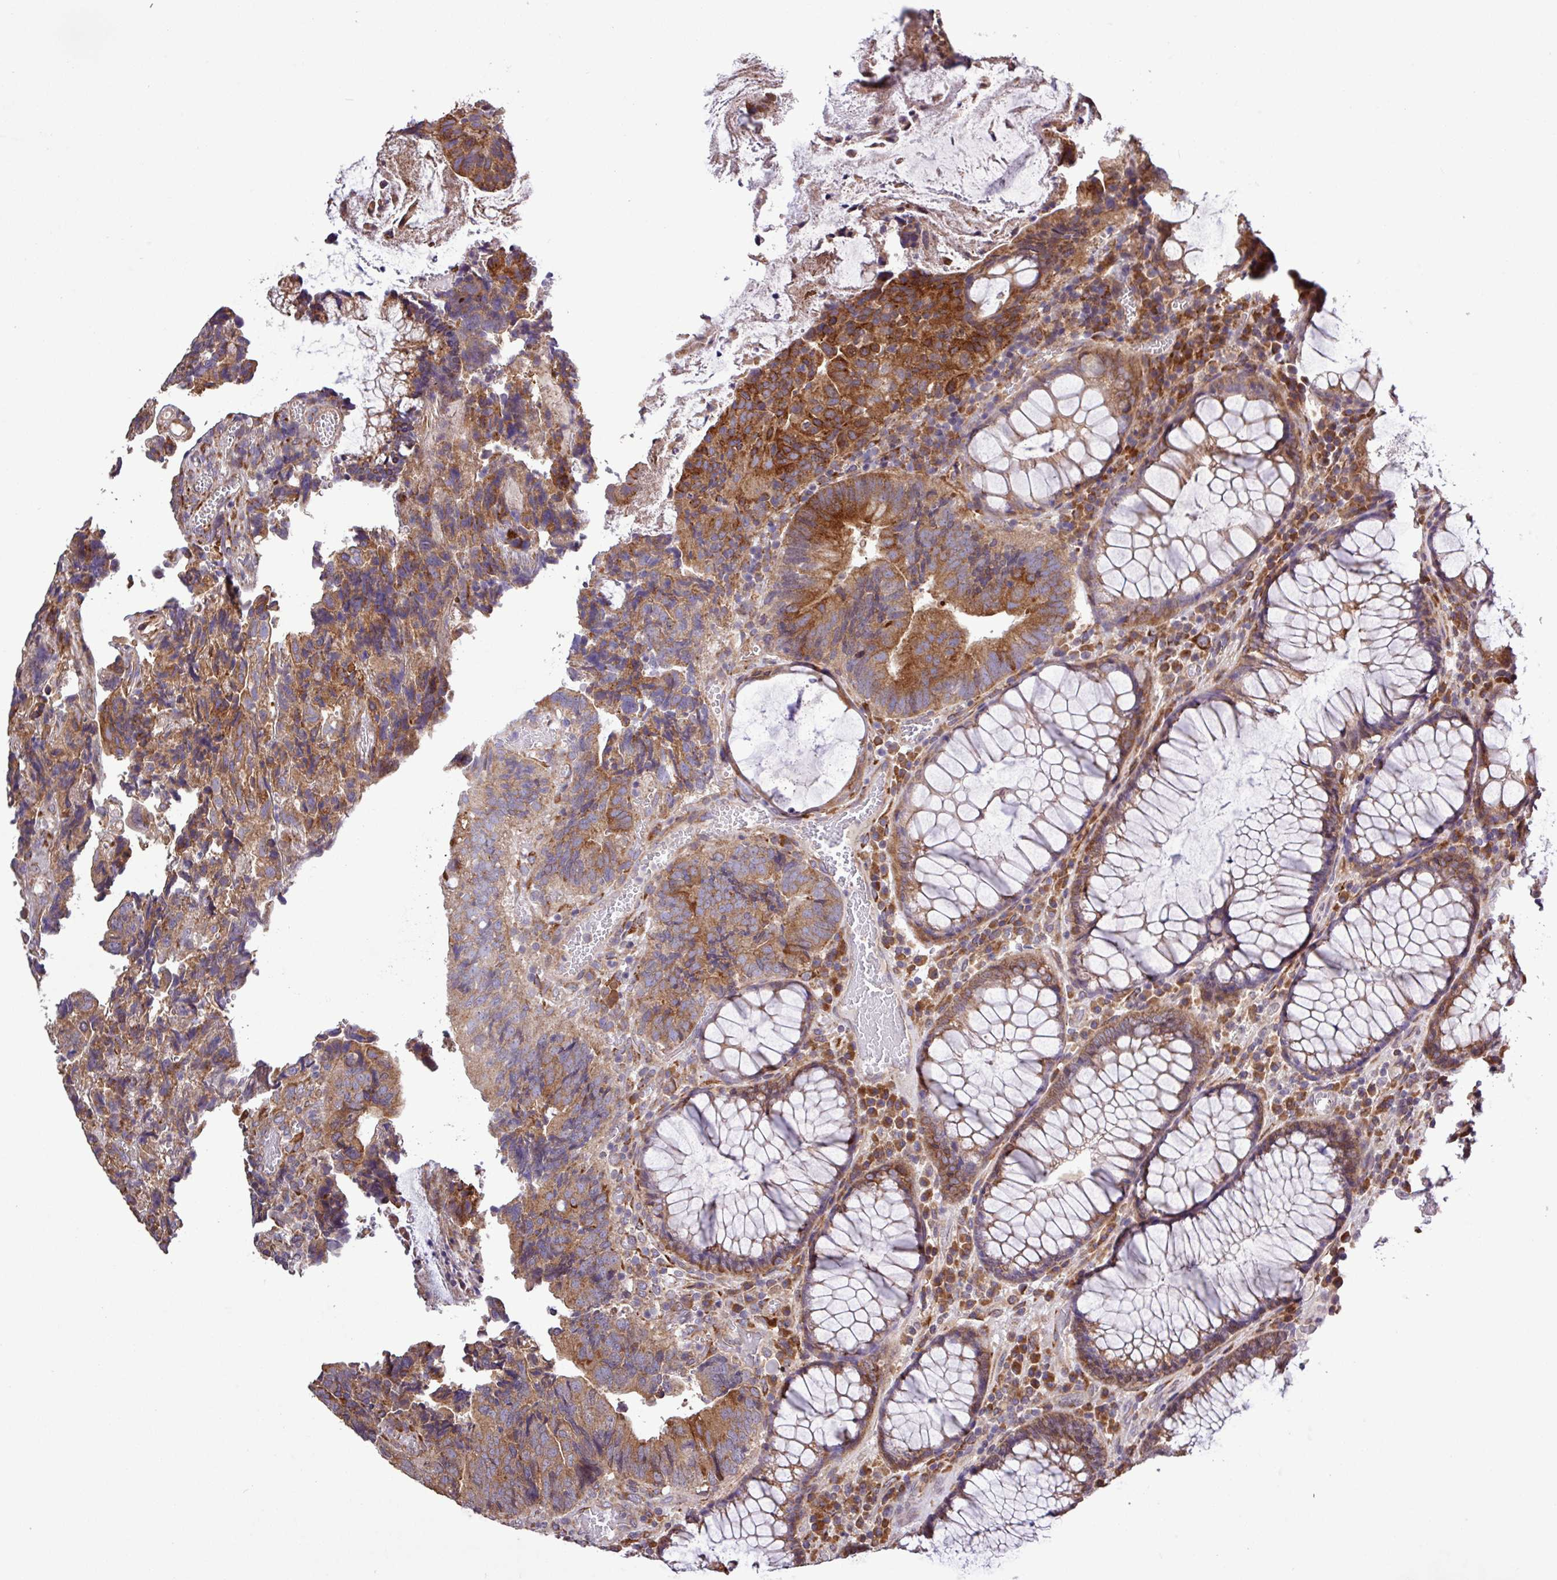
{"staining": {"intensity": "moderate", "quantity": ">75%", "location": "cytoplasmic/membranous"}, "tissue": "colorectal cancer", "cell_type": "Tumor cells", "image_type": "cancer", "snomed": [{"axis": "morphology", "description": "Adenocarcinoma, NOS"}, {"axis": "topography", "description": "Colon"}], "caption": "Colorectal cancer stained with a protein marker exhibits moderate staining in tumor cells.", "gene": "MEGF6", "patient": {"sex": "female", "age": 67}}